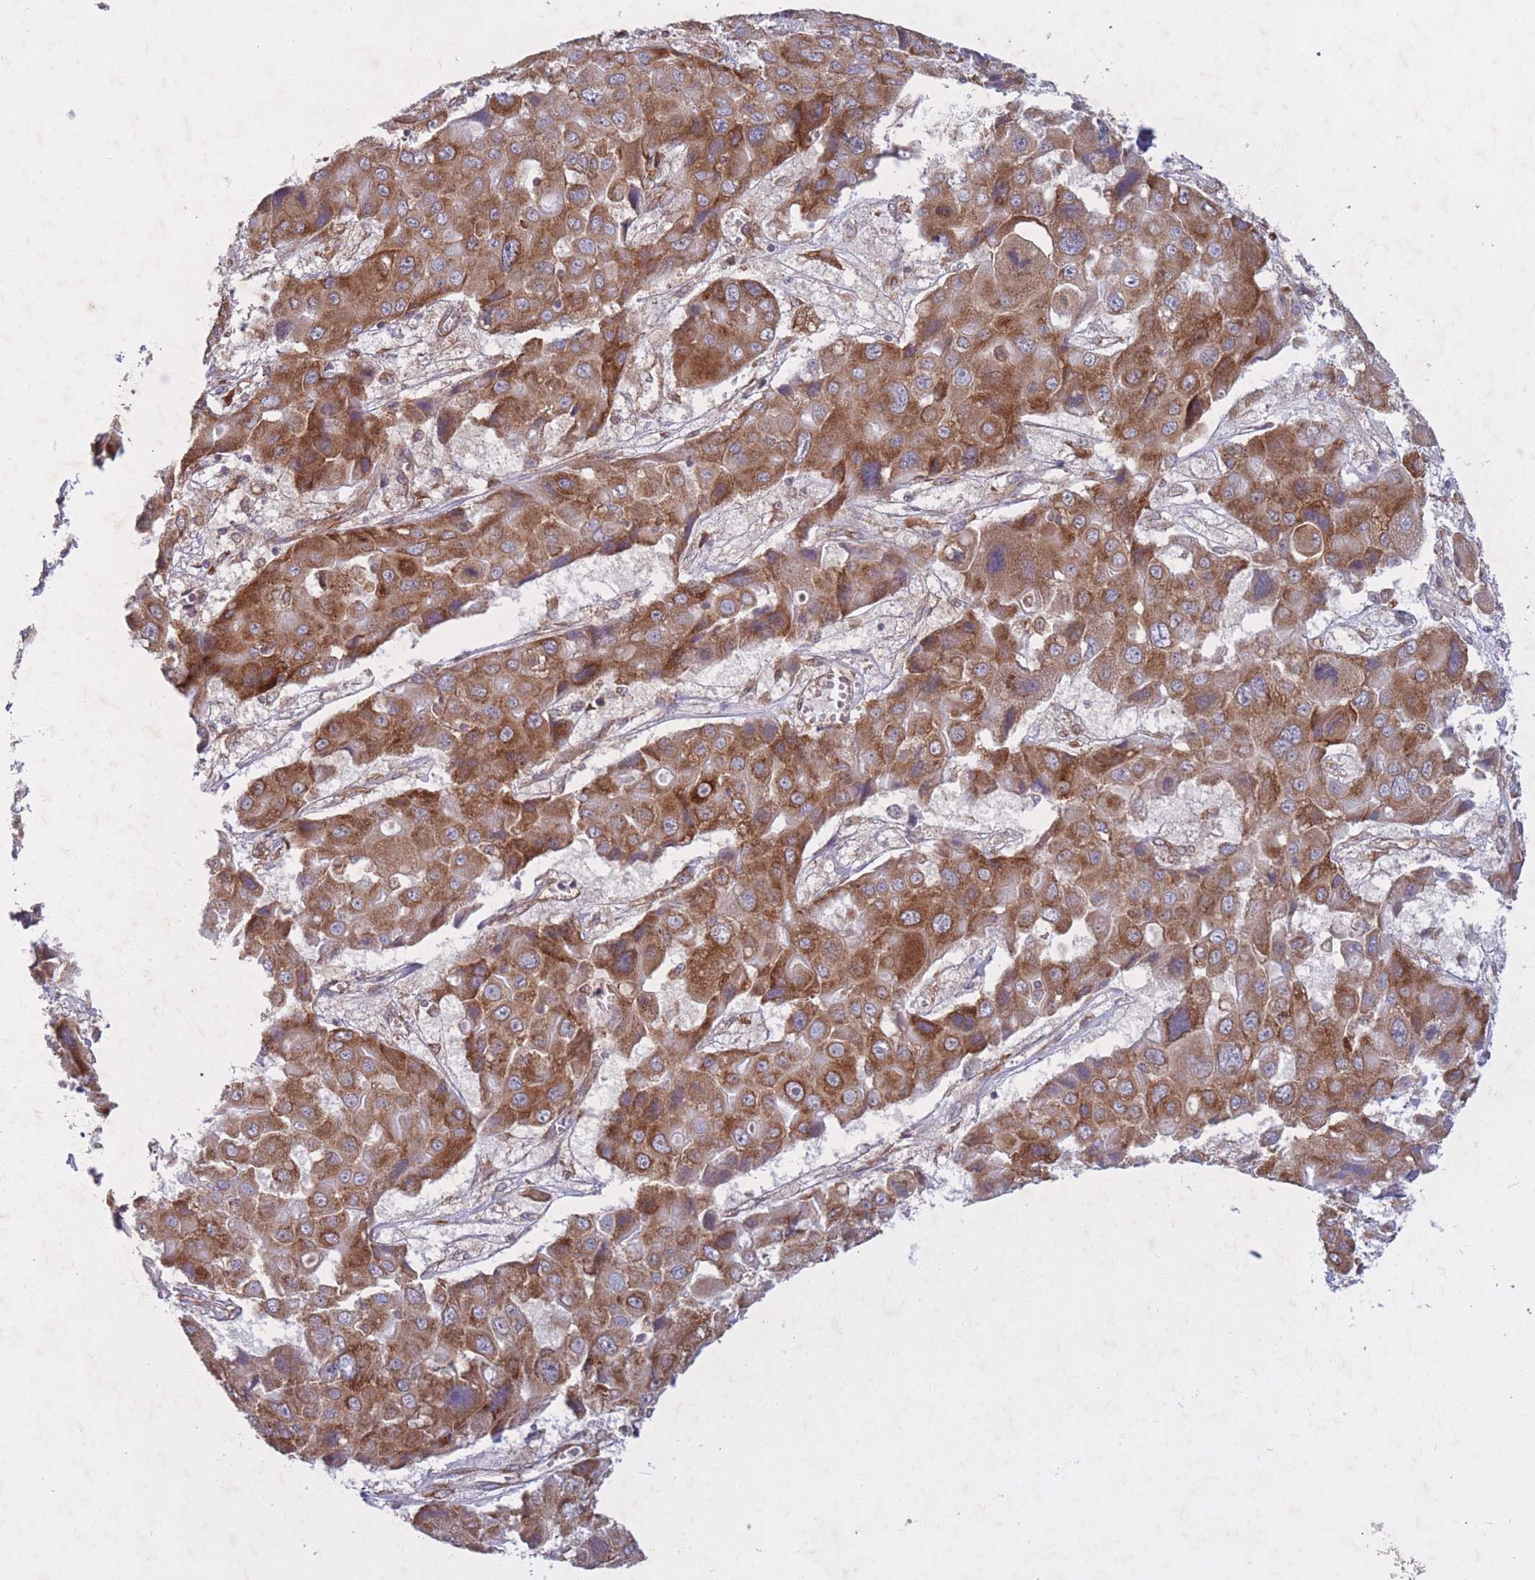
{"staining": {"intensity": "moderate", "quantity": ">75%", "location": "cytoplasmic/membranous"}, "tissue": "liver cancer", "cell_type": "Tumor cells", "image_type": "cancer", "snomed": [{"axis": "morphology", "description": "Cholangiocarcinoma"}, {"axis": "topography", "description": "Liver"}], "caption": "Liver cancer (cholangiocarcinoma) was stained to show a protein in brown. There is medium levels of moderate cytoplasmic/membranous staining in about >75% of tumor cells.", "gene": "CCDC124", "patient": {"sex": "male", "age": 67}}